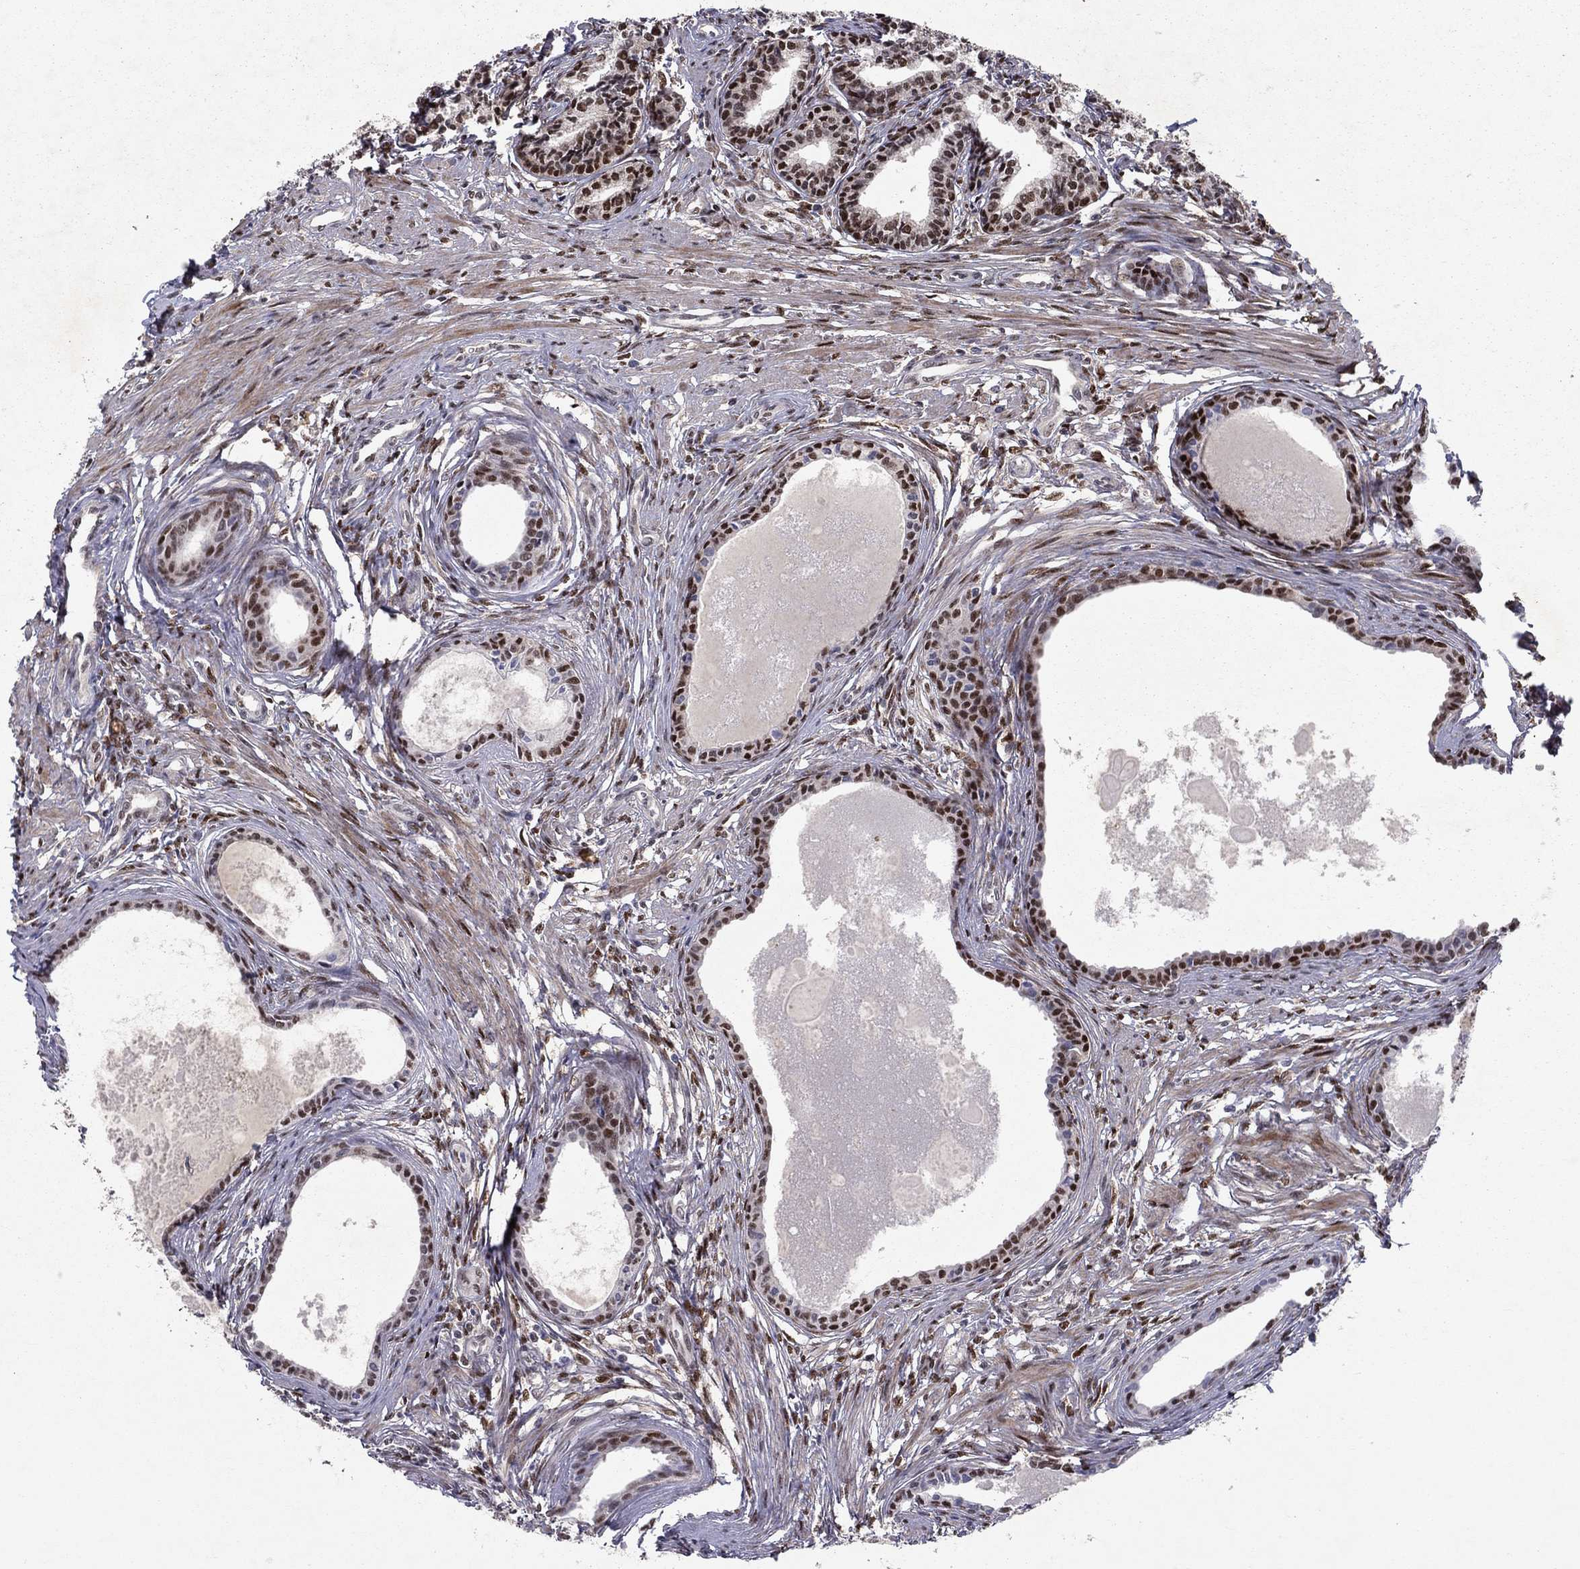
{"staining": {"intensity": "strong", "quantity": ">75%", "location": "nuclear"}, "tissue": "prostate", "cell_type": "Glandular cells", "image_type": "normal", "snomed": [{"axis": "morphology", "description": "Normal tissue, NOS"}, {"axis": "topography", "description": "Prostate"}], "caption": "This histopathology image reveals IHC staining of unremarkable human prostate, with high strong nuclear expression in approximately >75% of glandular cells.", "gene": "CRTC1", "patient": {"sex": "male", "age": 60}}